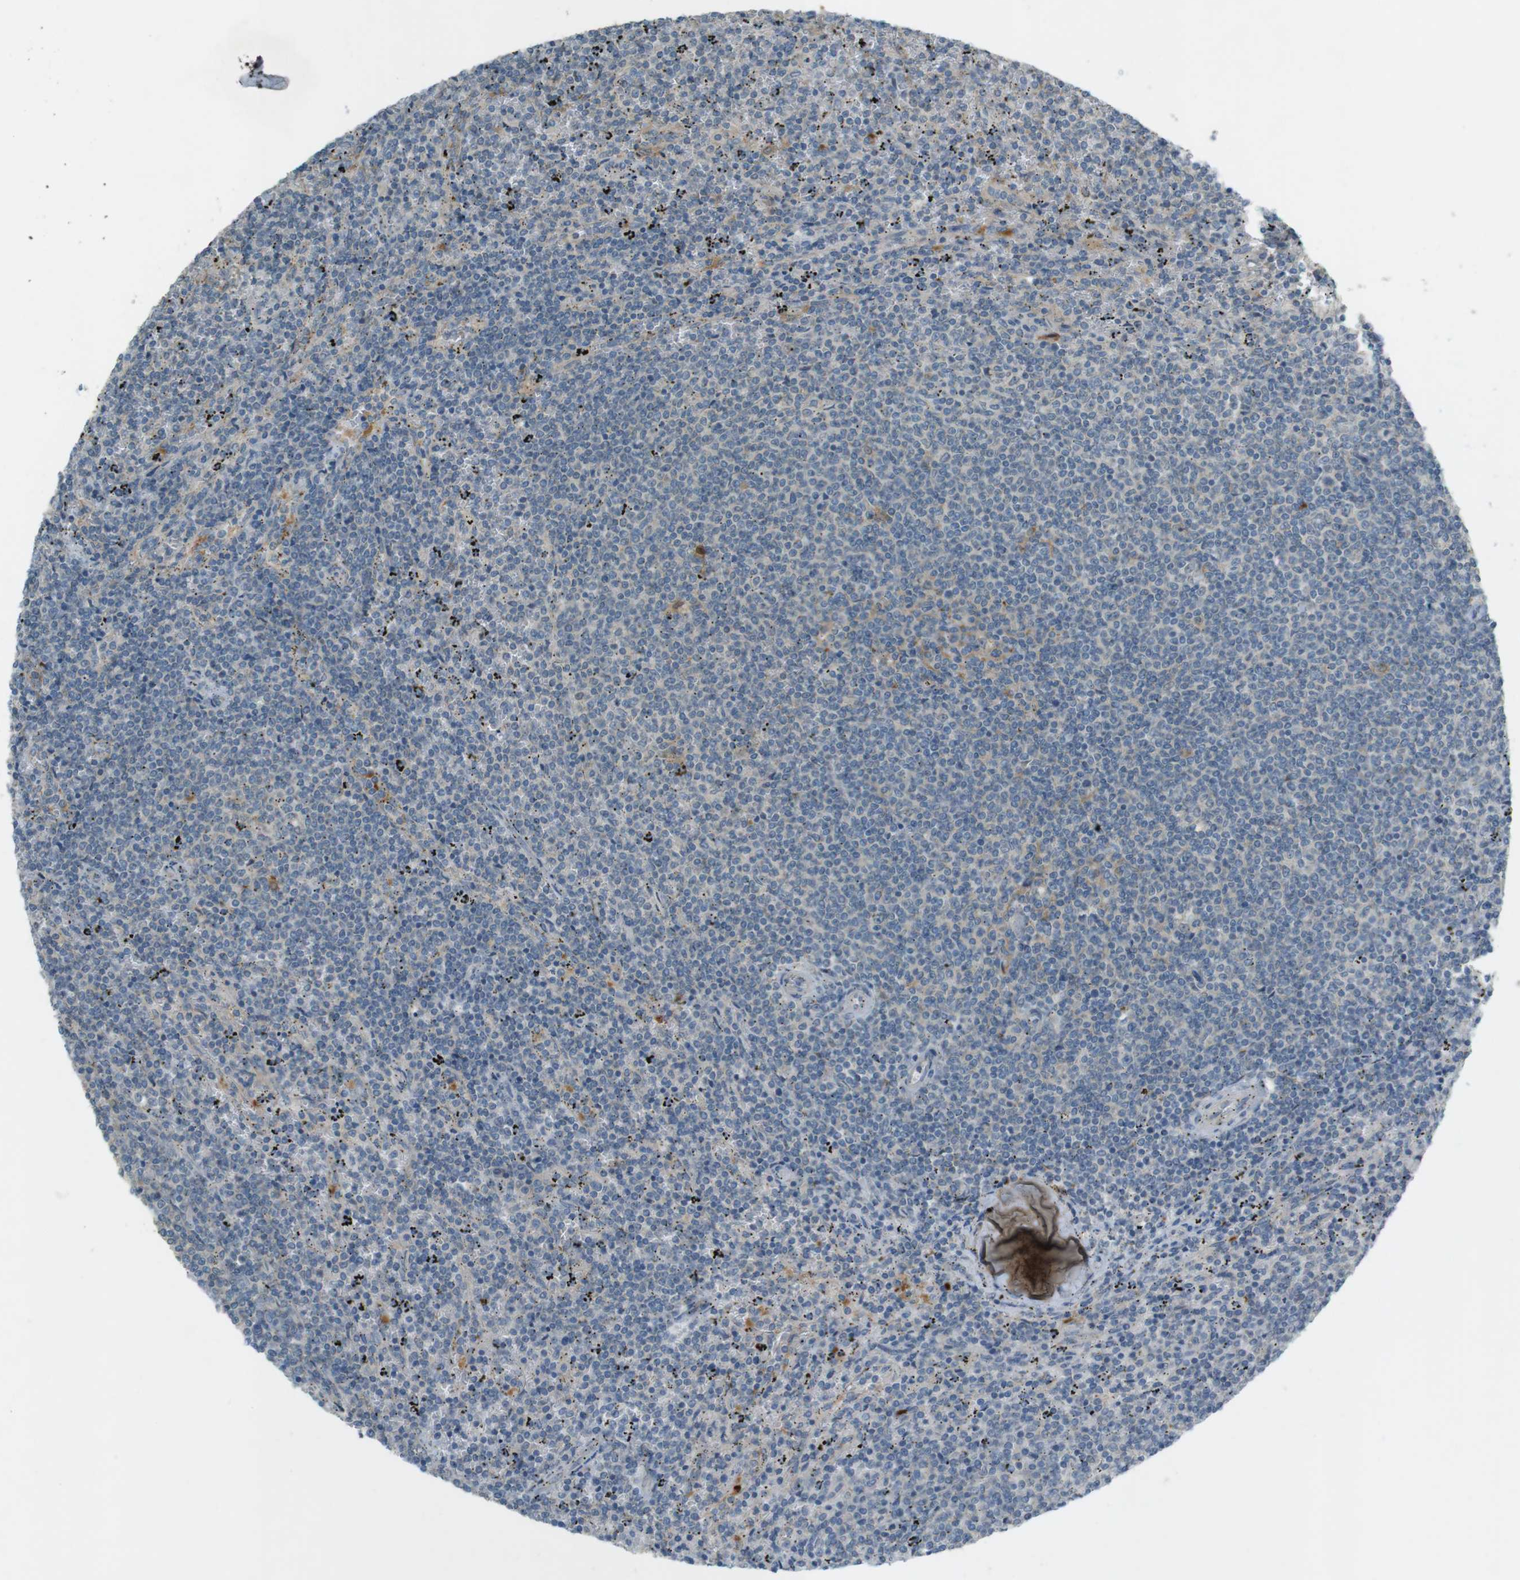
{"staining": {"intensity": "negative", "quantity": "none", "location": "none"}, "tissue": "lymphoma", "cell_type": "Tumor cells", "image_type": "cancer", "snomed": [{"axis": "morphology", "description": "Malignant lymphoma, non-Hodgkin's type, Low grade"}, {"axis": "topography", "description": "Spleen"}], "caption": "Human malignant lymphoma, non-Hodgkin's type (low-grade) stained for a protein using IHC displays no staining in tumor cells.", "gene": "TMEM41B", "patient": {"sex": "female", "age": 50}}